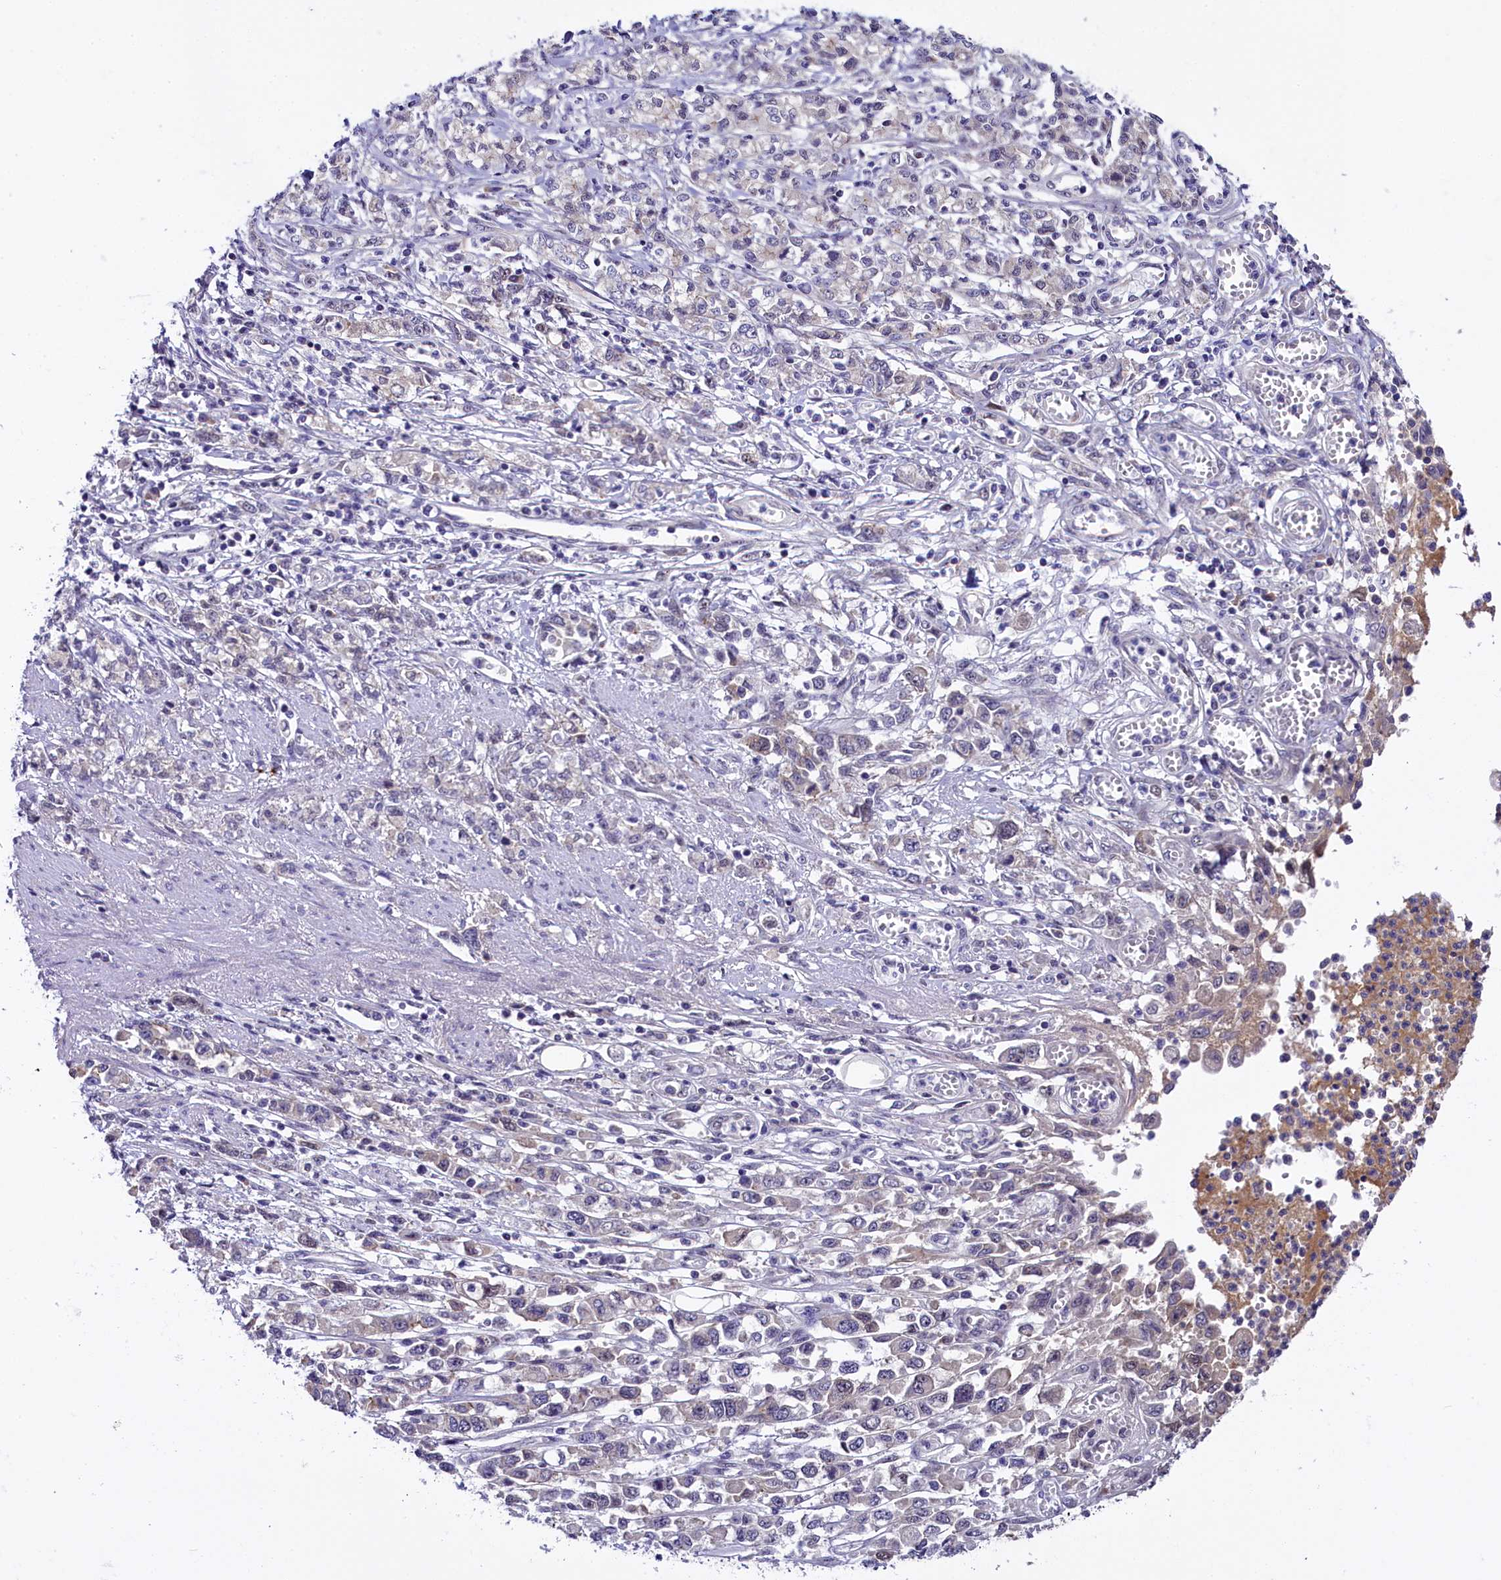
{"staining": {"intensity": "negative", "quantity": "none", "location": "none"}, "tissue": "stomach cancer", "cell_type": "Tumor cells", "image_type": "cancer", "snomed": [{"axis": "morphology", "description": "Adenocarcinoma, NOS"}, {"axis": "topography", "description": "Stomach"}], "caption": "This is an immunohistochemistry (IHC) image of human stomach cancer (adenocarcinoma). There is no expression in tumor cells.", "gene": "ENKD1", "patient": {"sex": "female", "age": 76}}